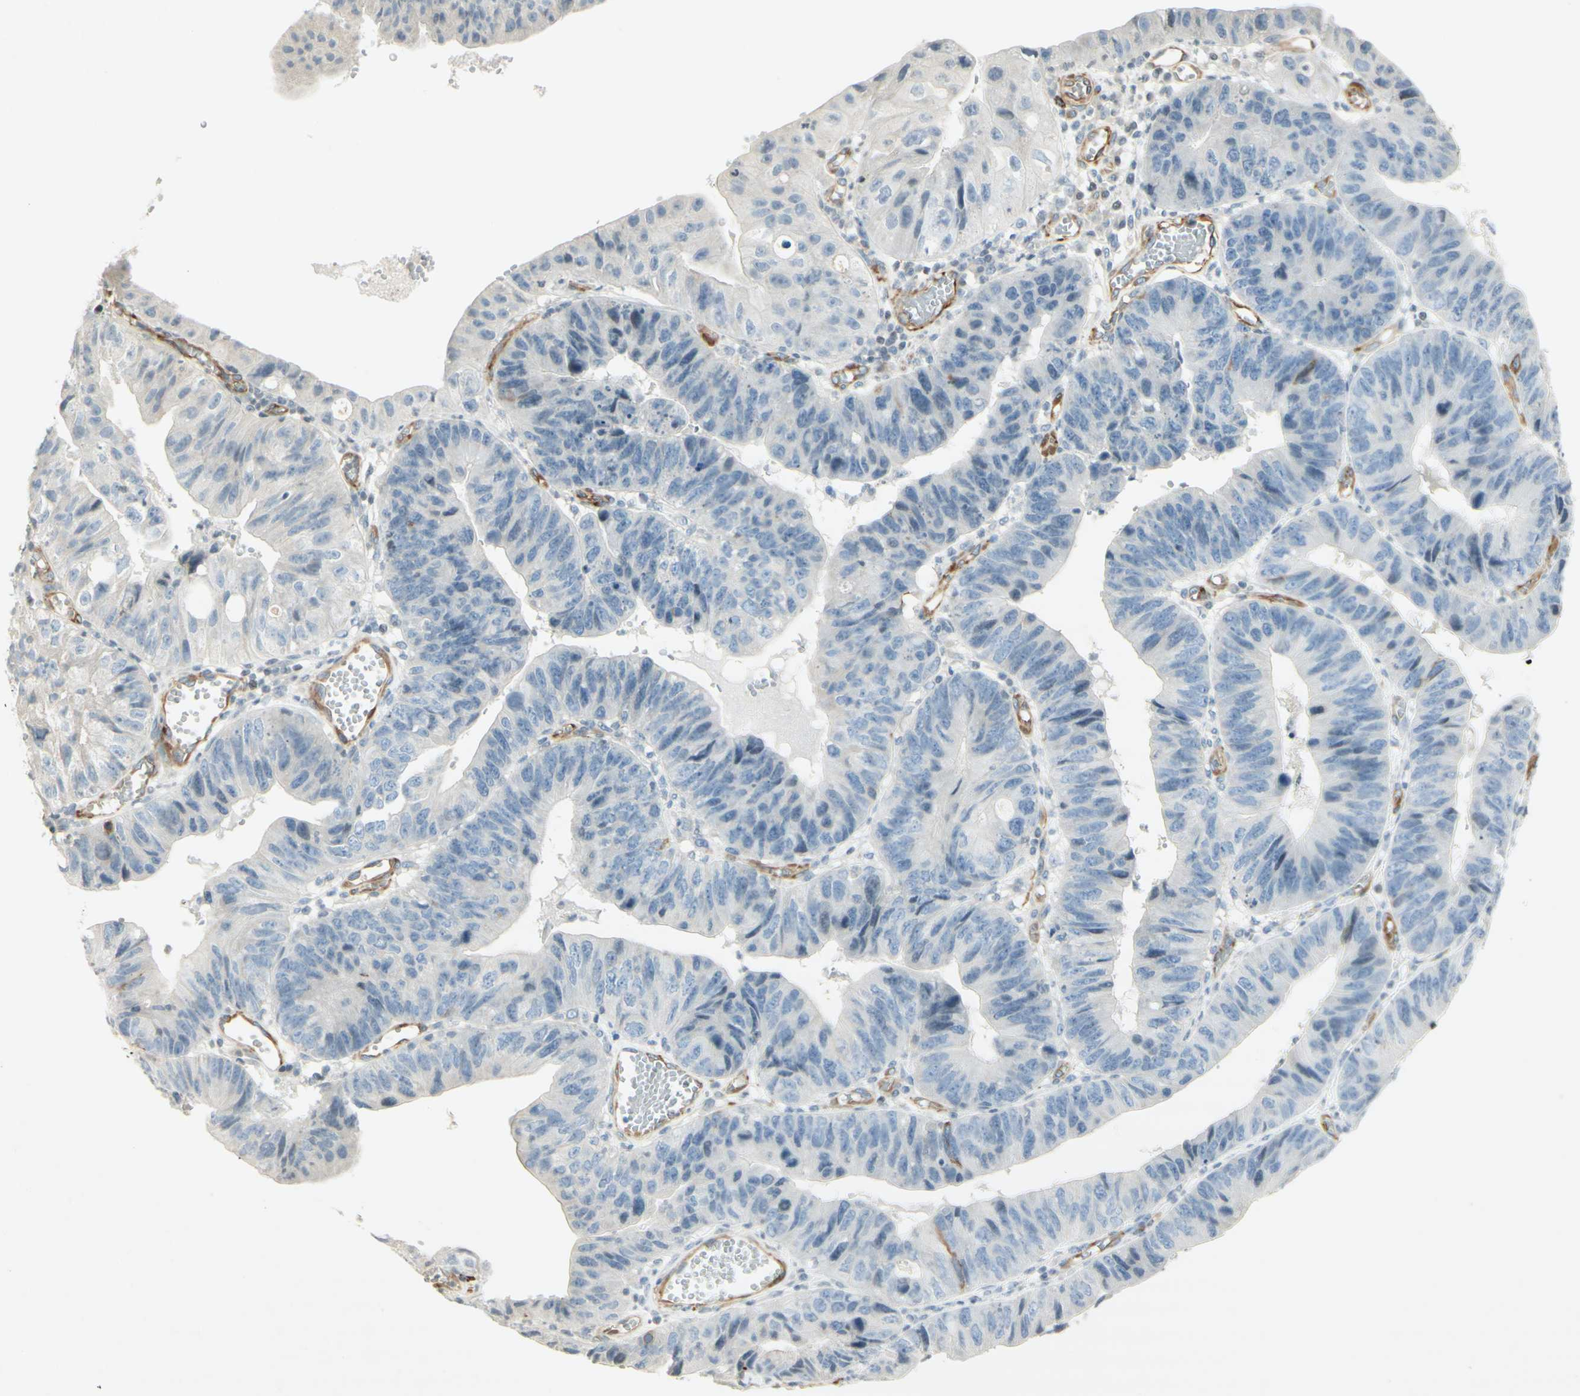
{"staining": {"intensity": "negative", "quantity": "none", "location": "none"}, "tissue": "stomach cancer", "cell_type": "Tumor cells", "image_type": "cancer", "snomed": [{"axis": "morphology", "description": "Adenocarcinoma, NOS"}, {"axis": "topography", "description": "Stomach"}], "caption": "Stomach cancer was stained to show a protein in brown. There is no significant positivity in tumor cells.", "gene": "MAP1B", "patient": {"sex": "male", "age": 59}}